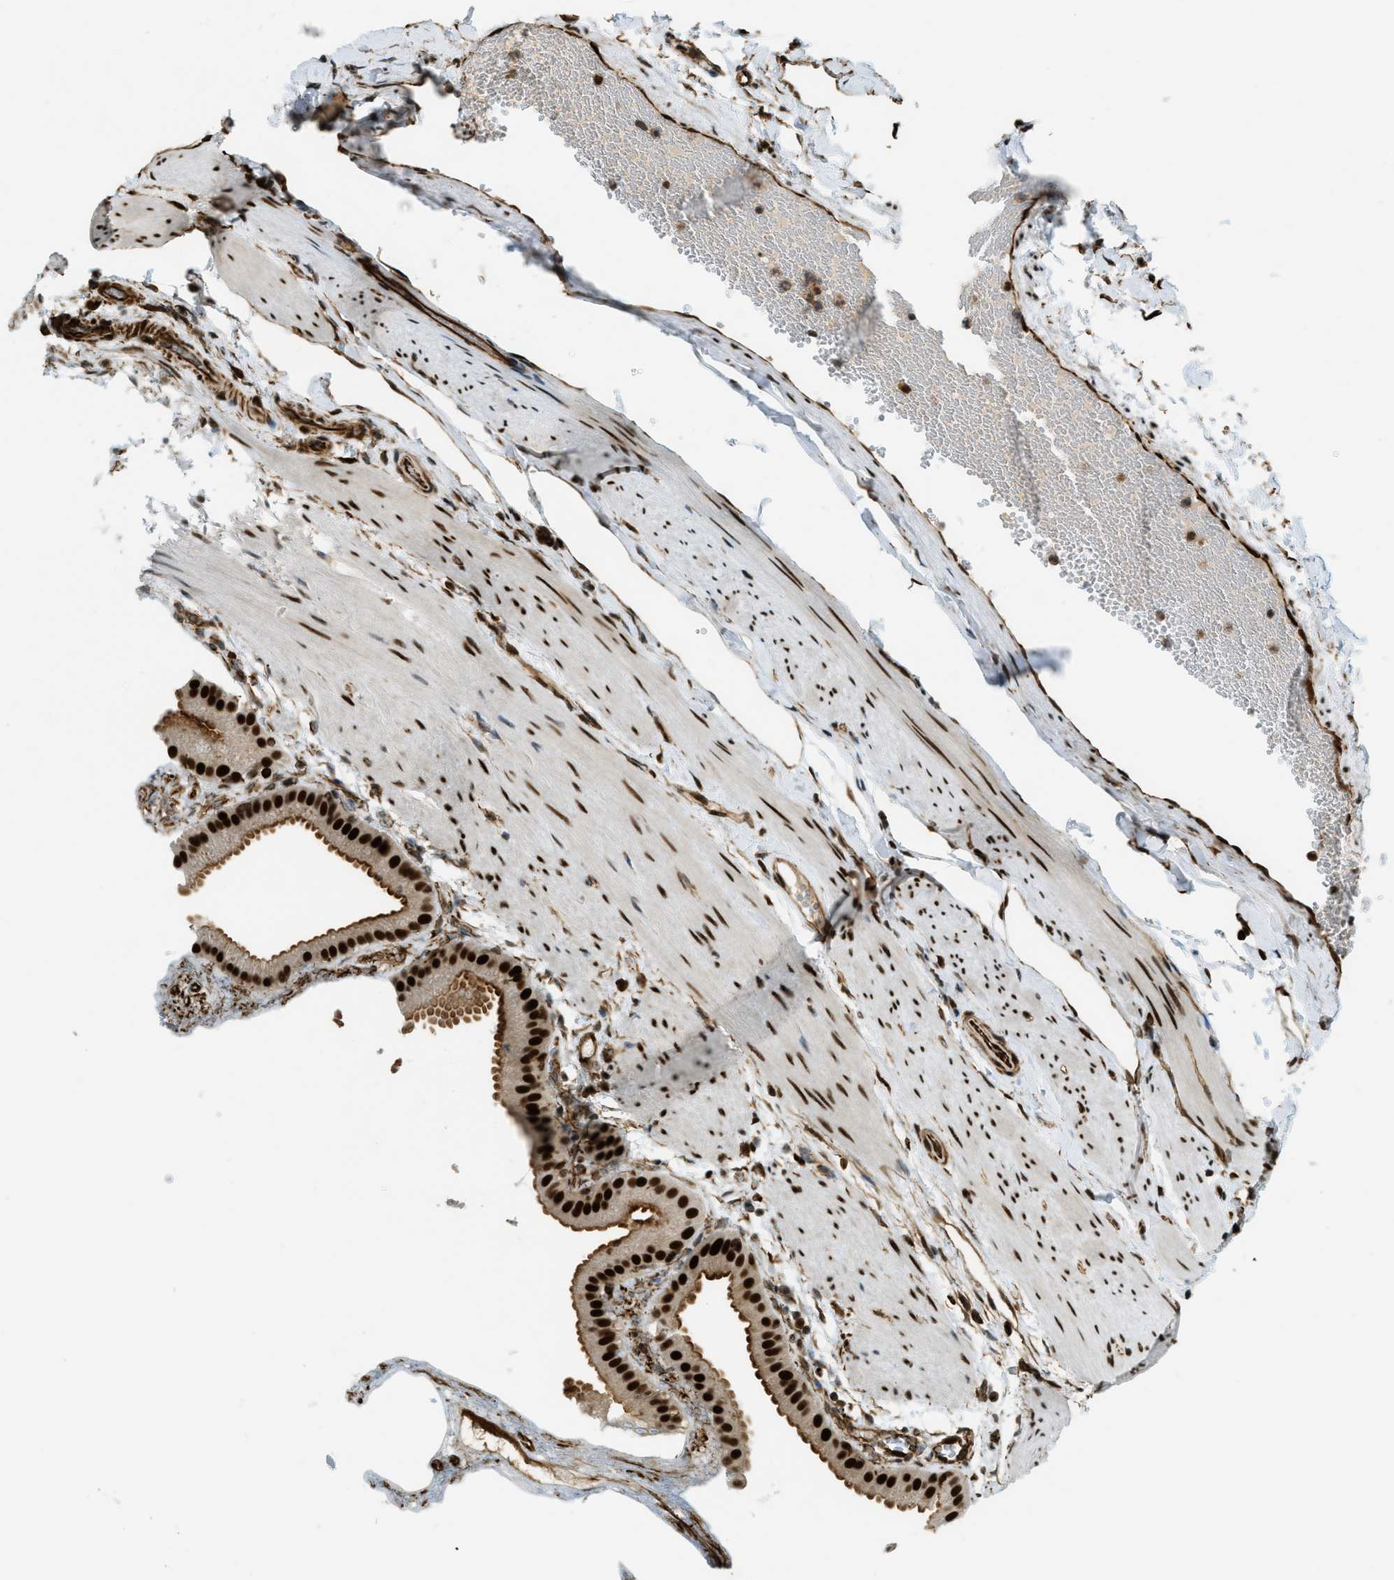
{"staining": {"intensity": "strong", "quantity": ">75%", "location": "cytoplasmic/membranous,nuclear"}, "tissue": "gallbladder", "cell_type": "Glandular cells", "image_type": "normal", "snomed": [{"axis": "morphology", "description": "Normal tissue, NOS"}, {"axis": "topography", "description": "Gallbladder"}], "caption": "Immunohistochemistry (IHC) image of normal gallbladder stained for a protein (brown), which demonstrates high levels of strong cytoplasmic/membranous,nuclear staining in approximately >75% of glandular cells.", "gene": "ZFR", "patient": {"sex": "female", "age": 64}}